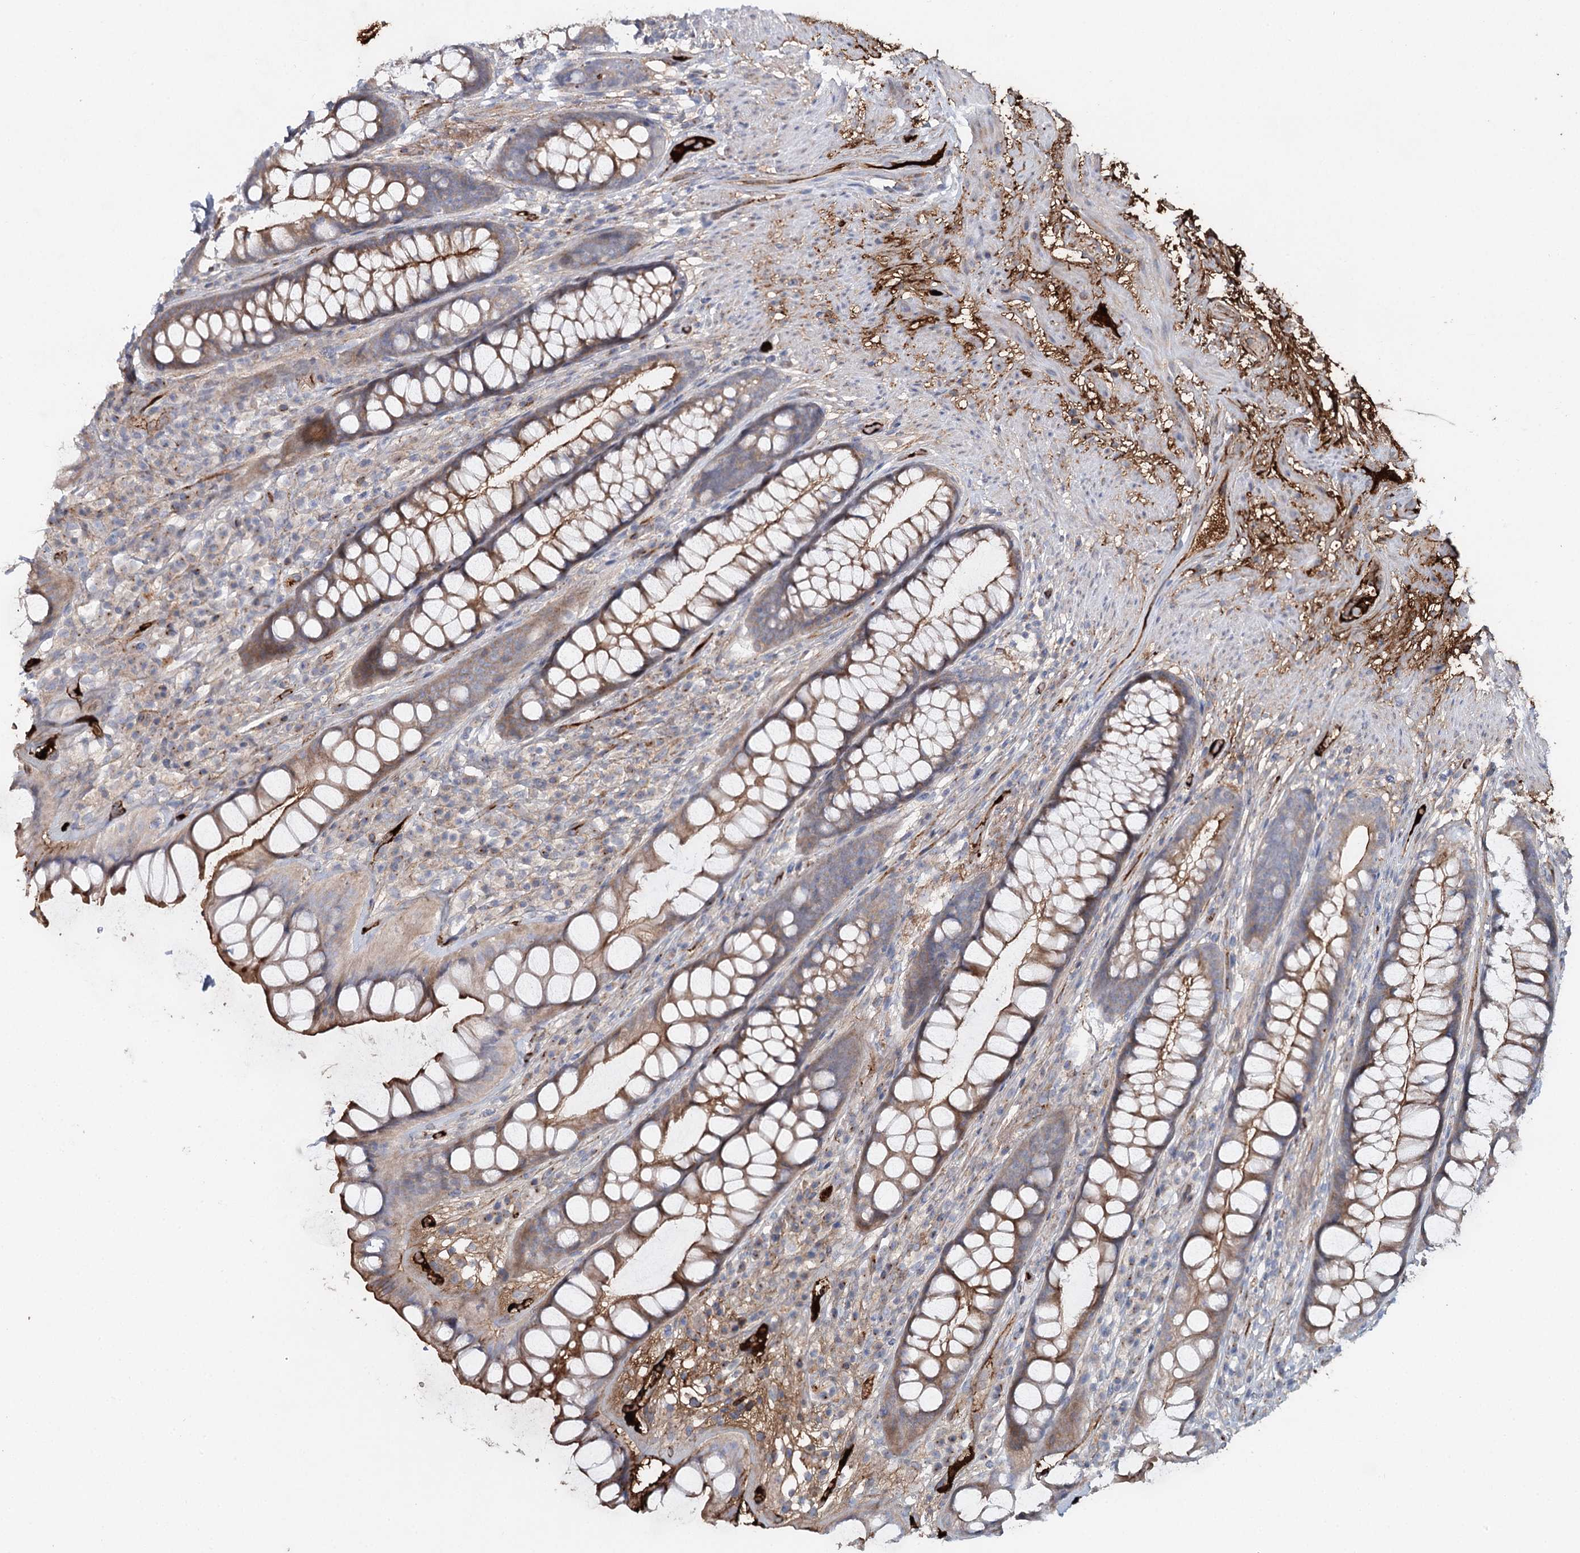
{"staining": {"intensity": "moderate", "quantity": ">75%", "location": "cytoplasmic/membranous"}, "tissue": "rectum", "cell_type": "Glandular cells", "image_type": "normal", "snomed": [{"axis": "morphology", "description": "Normal tissue, NOS"}, {"axis": "topography", "description": "Rectum"}], "caption": "About >75% of glandular cells in benign rectum exhibit moderate cytoplasmic/membranous protein expression as visualized by brown immunohistochemical staining.", "gene": "ALKBH8", "patient": {"sex": "male", "age": 74}}